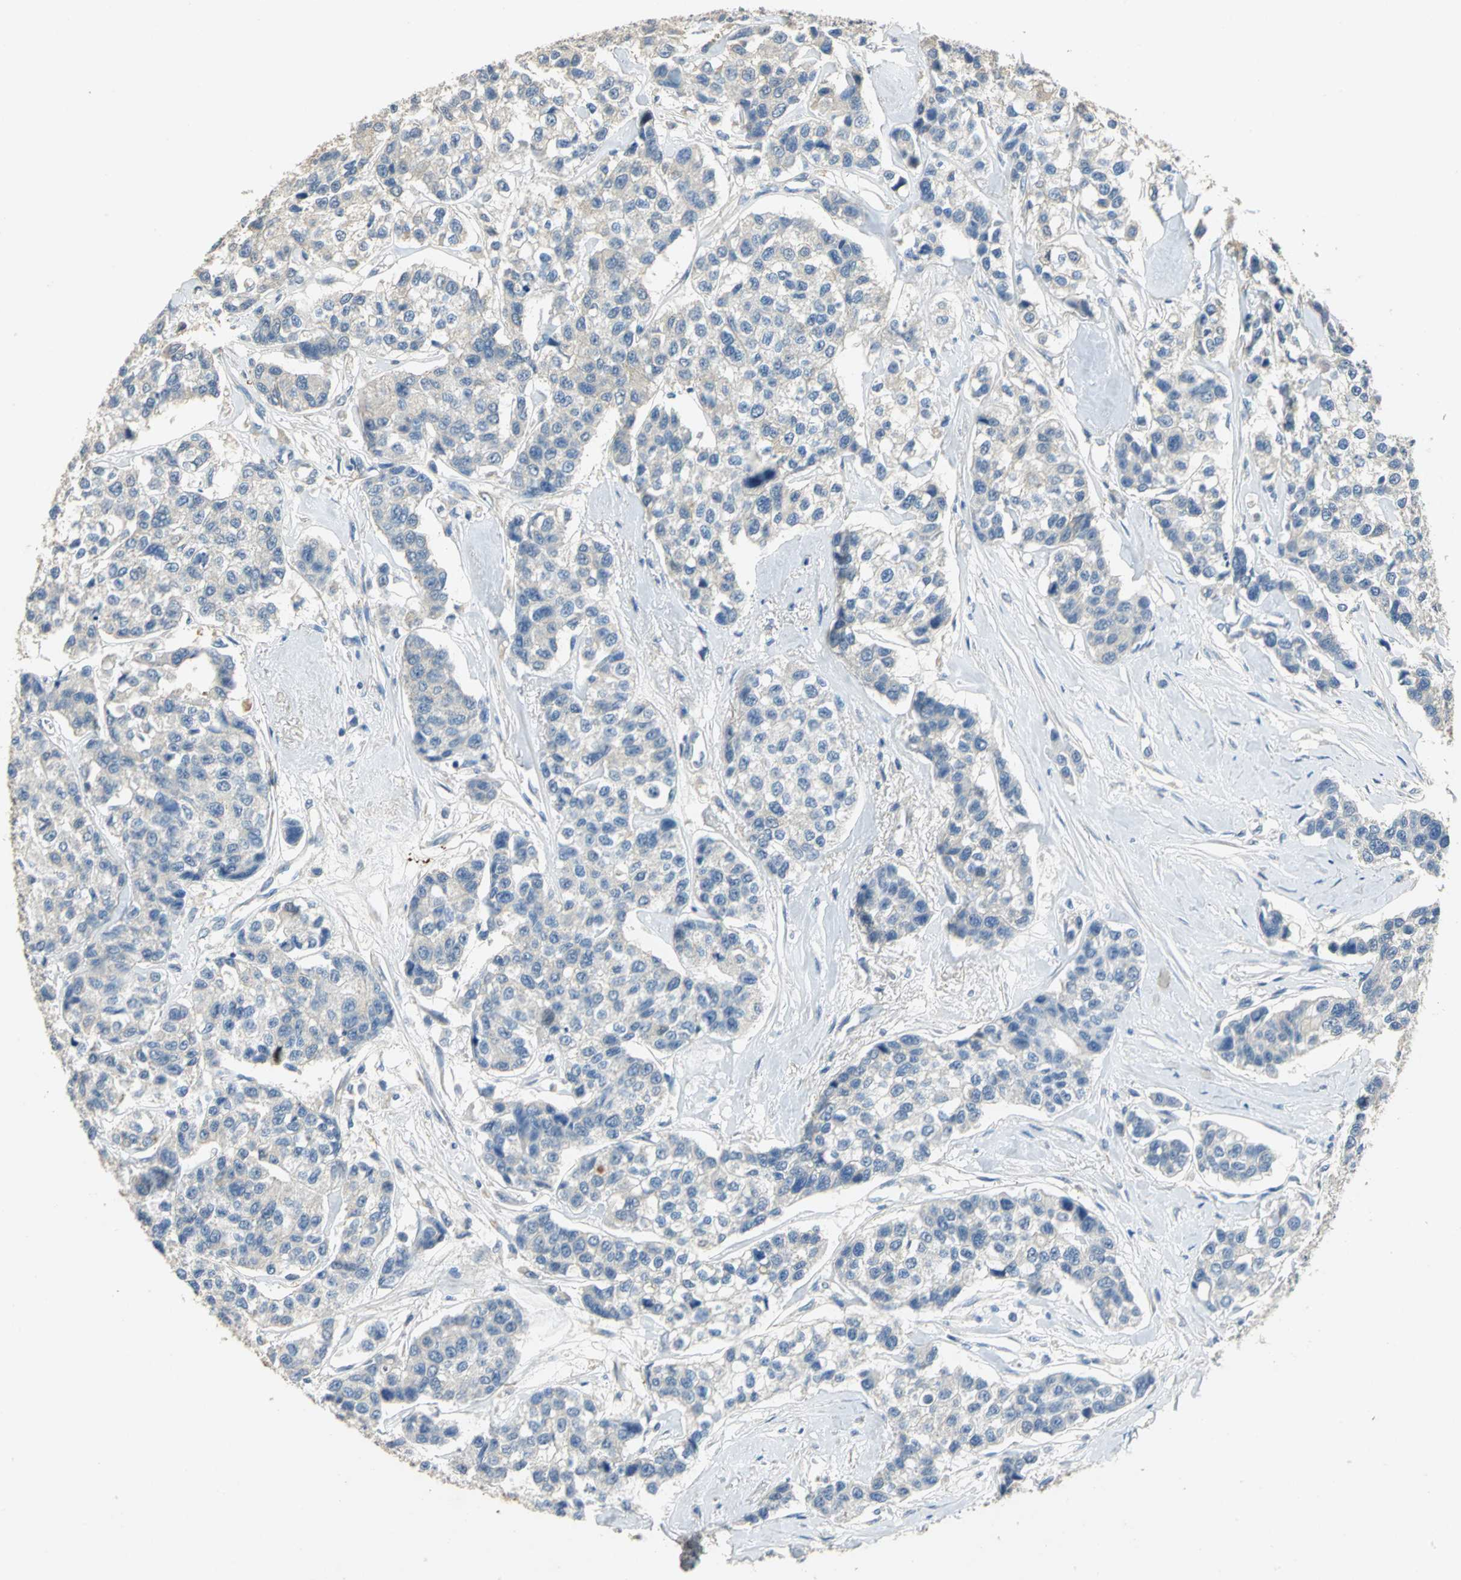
{"staining": {"intensity": "weak", "quantity": "25%-75%", "location": "cytoplasmic/membranous"}, "tissue": "breast cancer", "cell_type": "Tumor cells", "image_type": "cancer", "snomed": [{"axis": "morphology", "description": "Duct carcinoma"}, {"axis": "topography", "description": "Breast"}], "caption": "Immunohistochemical staining of breast invasive ductal carcinoma reveals low levels of weak cytoplasmic/membranous protein positivity in about 25%-75% of tumor cells. The staining is performed using DAB brown chromogen to label protein expression. The nuclei are counter-stained blue using hematoxylin.", "gene": "GYG2", "patient": {"sex": "female", "age": 51}}